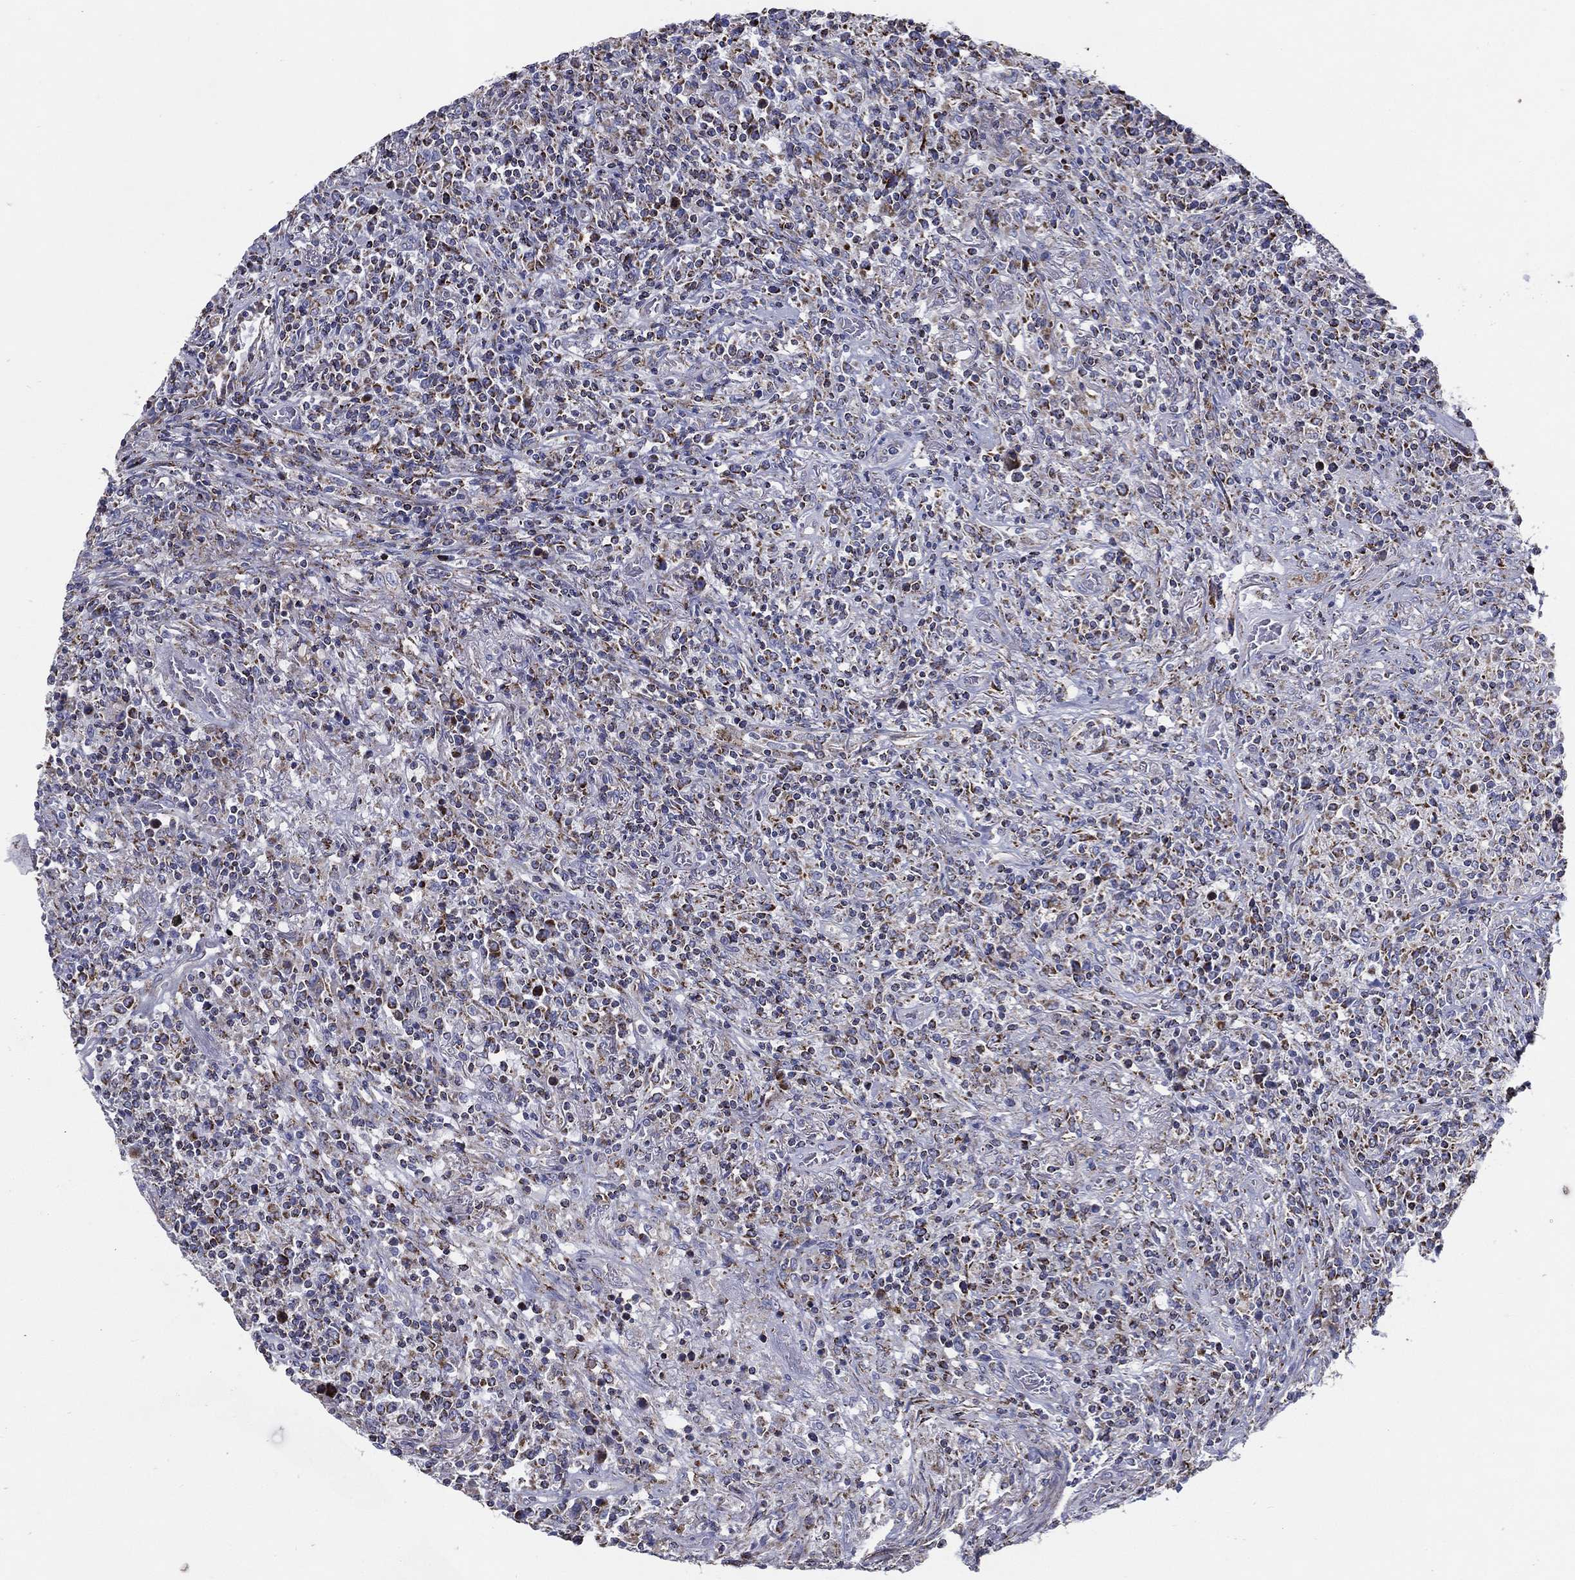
{"staining": {"intensity": "moderate", "quantity": "25%-75%", "location": "cytoplasmic/membranous"}, "tissue": "lymphoma", "cell_type": "Tumor cells", "image_type": "cancer", "snomed": [{"axis": "morphology", "description": "Malignant lymphoma, non-Hodgkin's type, High grade"}, {"axis": "topography", "description": "Lung"}], "caption": "Malignant lymphoma, non-Hodgkin's type (high-grade) stained for a protein demonstrates moderate cytoplasmic/membranous positivity in tumor cells.", "gene": "SFXN1", "patient": {"sex": "male", "age": 79}}